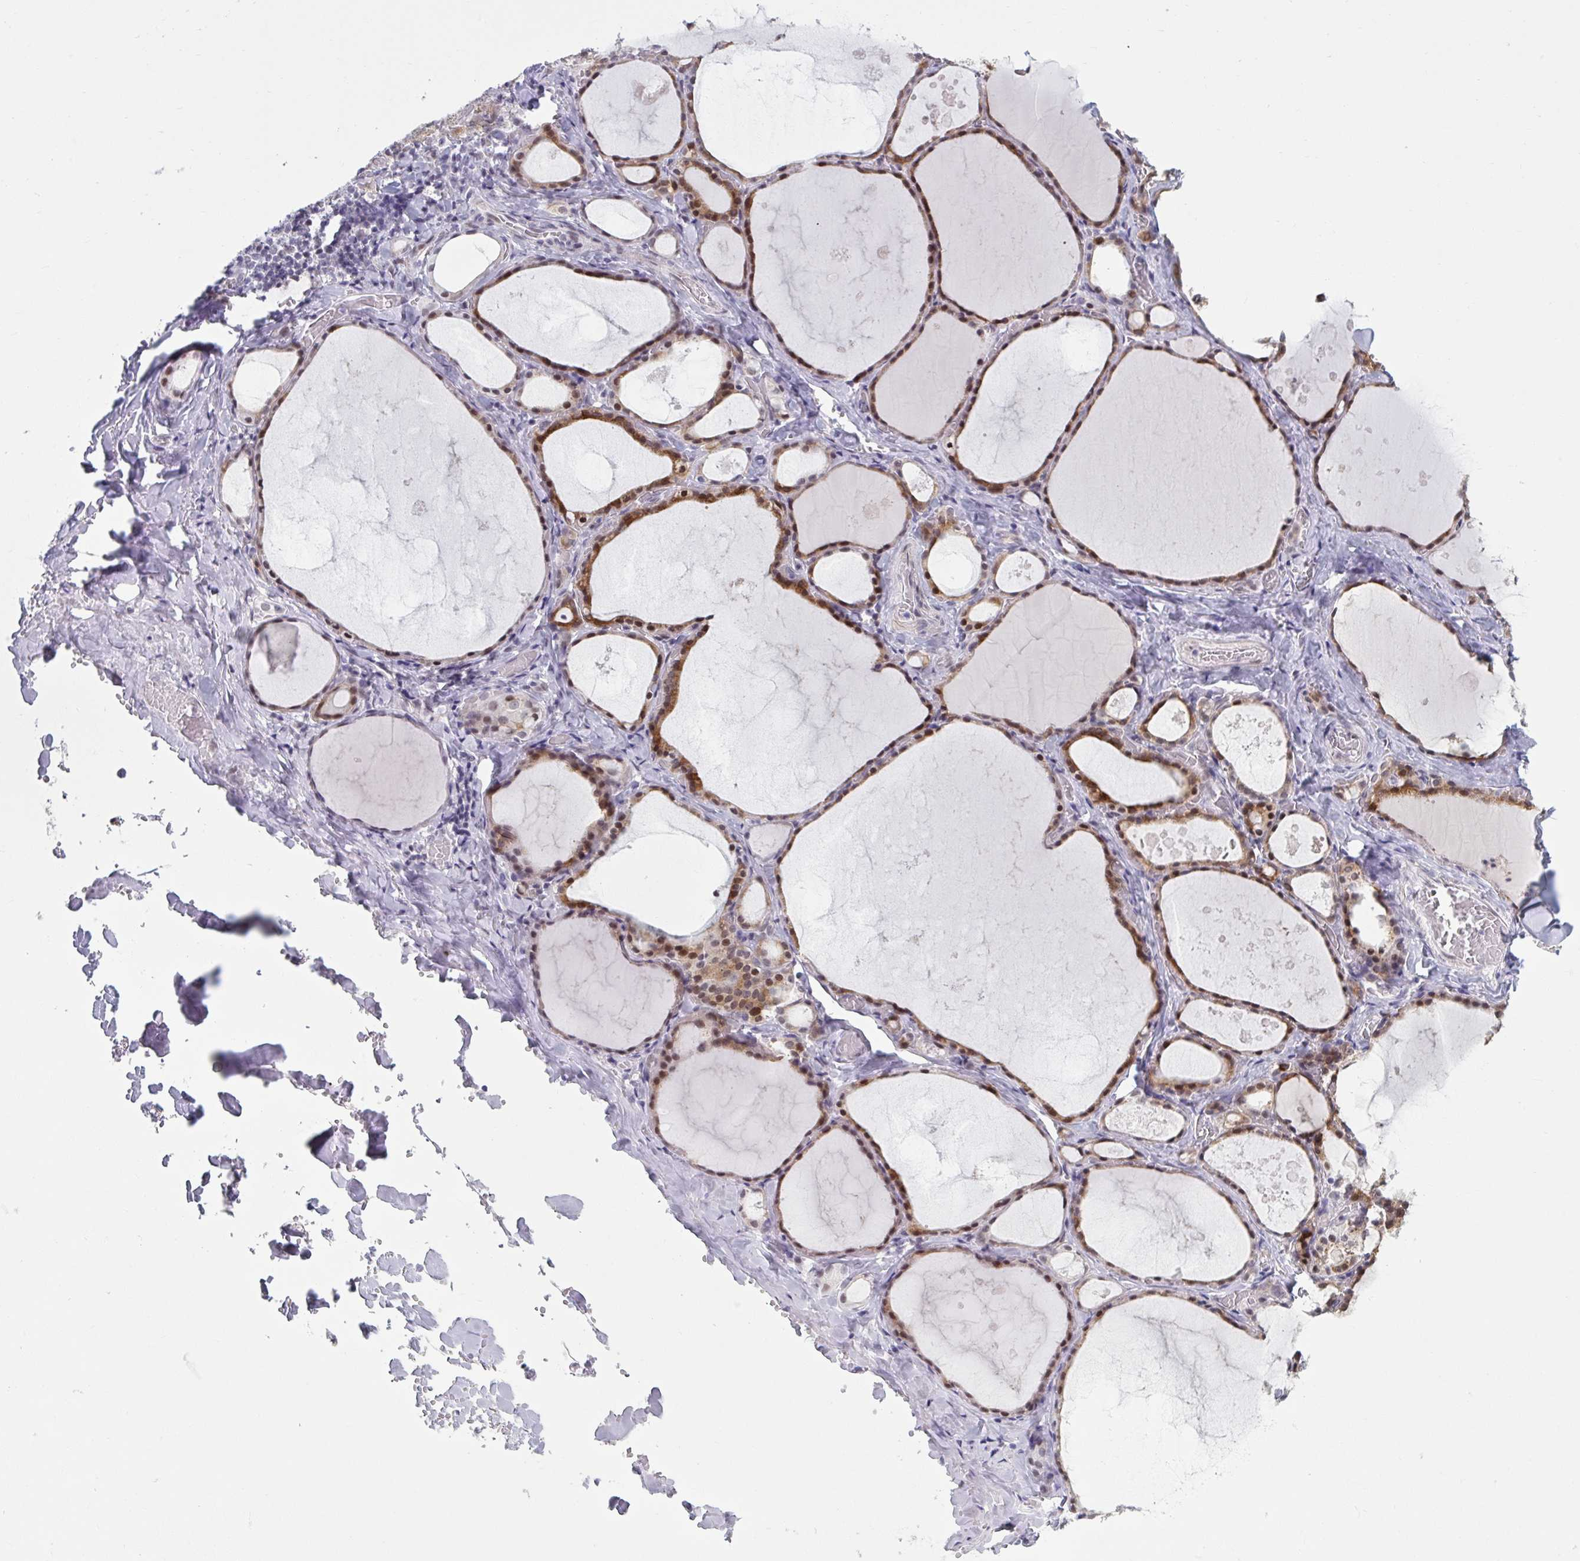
{"staining": {"intensity": "moderate", "quantity": ">75%", "location": "cytoplasmic/membranous,nuclear"}, "tissue": "thyroid gland", "cell_type": "Glandular cells", "image_type": "normal", "snomed": [{"axis": "morphology", "description": "Normal tissue, NOS"}, {"axis": "topography", "description": "Thyroid gland"}], "caption": "Moderate cytoplasmic/membranous,nuclear protein positivity is appreciated in about >75% of glandular cells in thyroid gland. (Brightfield microscopy of DAB IHC at high magnification).", "gene": "HSD17B6", "patient": {"sex": "male", "age": 56}}